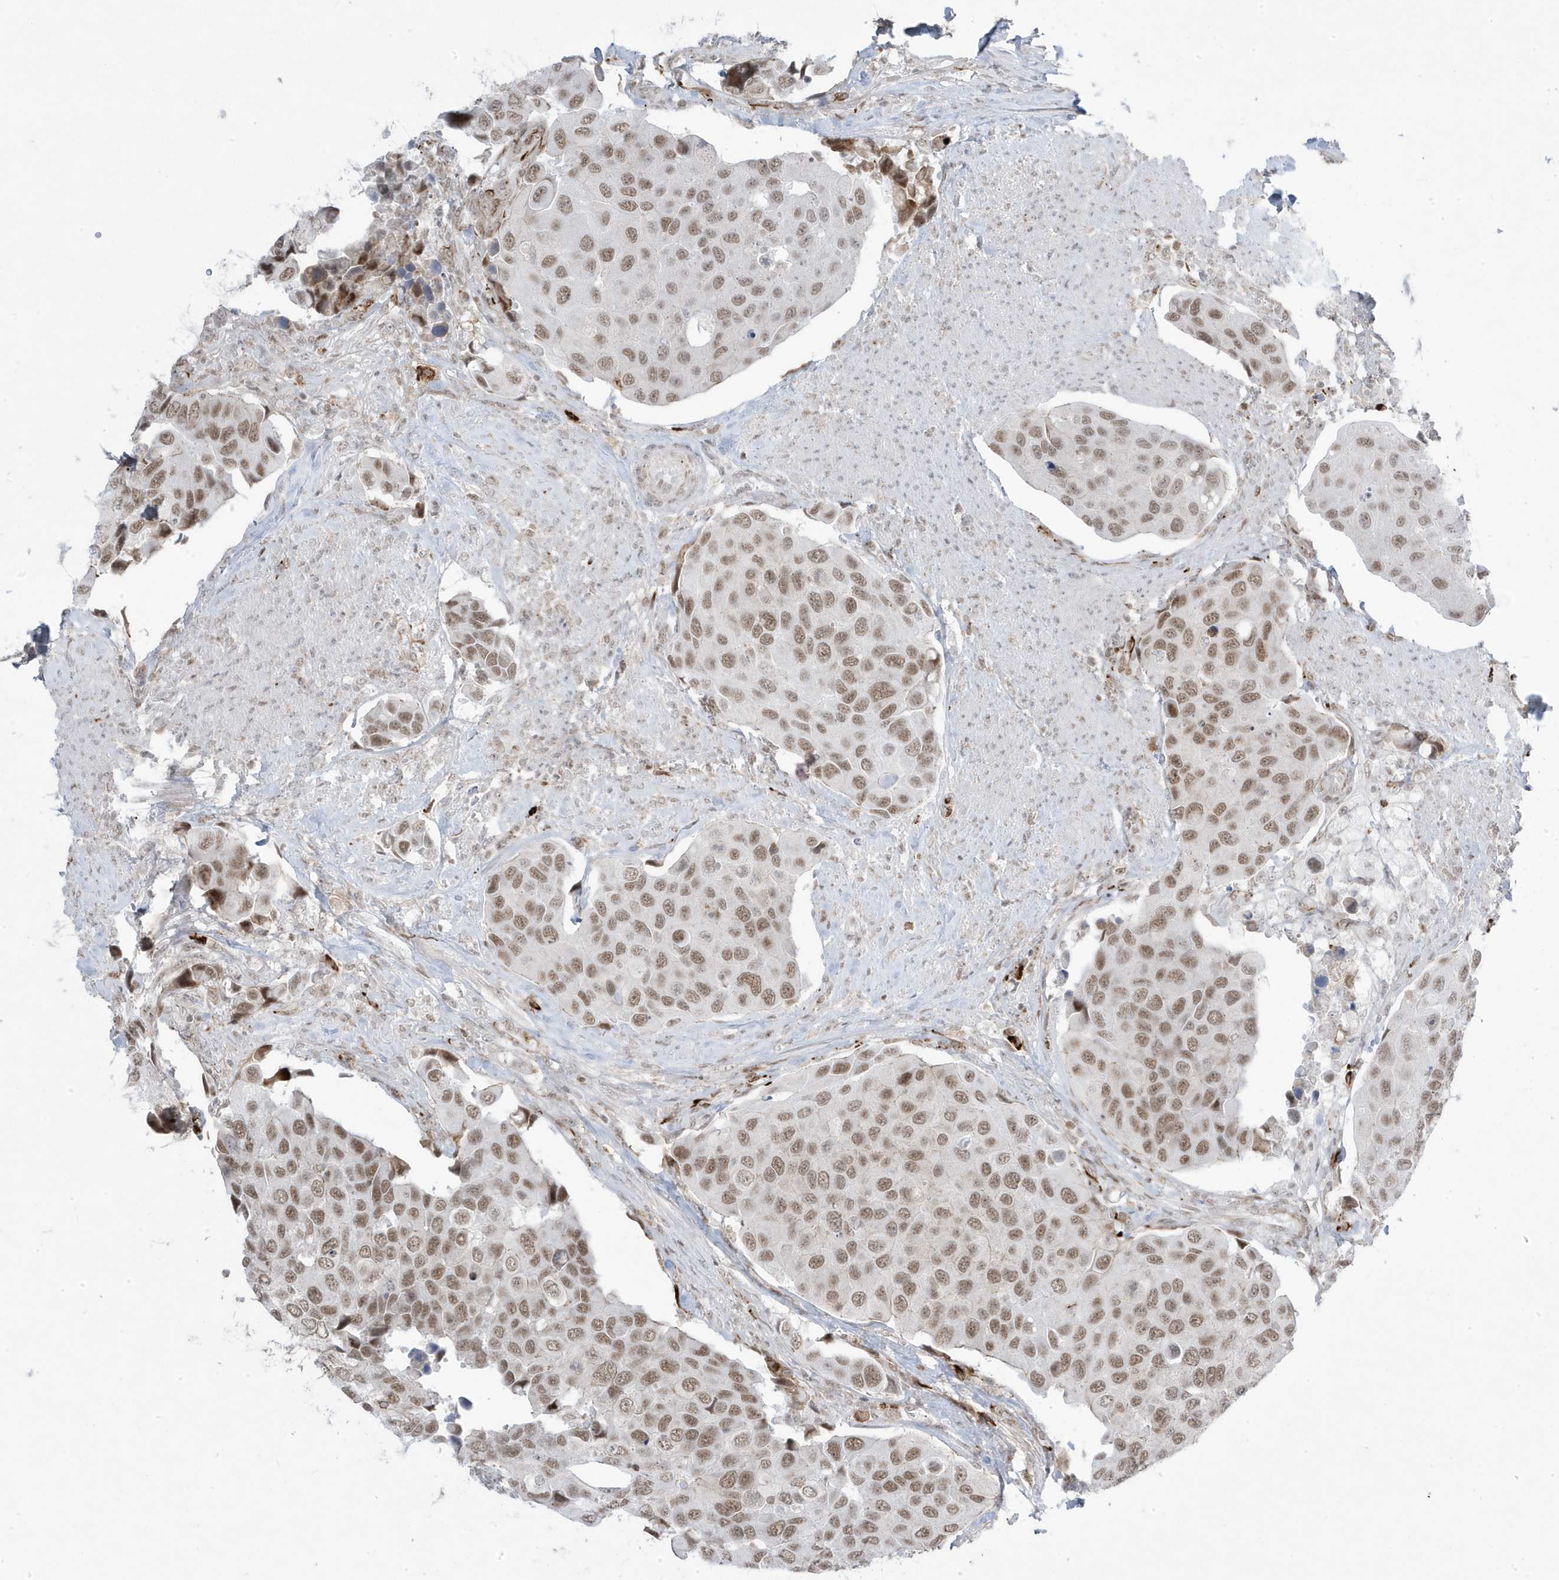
{"staining": {"intensity": "moderate", "quantity": ">75%", "location": "nuclear"}, "tissue": "urothelial cancer", "cell_type": "Tumor cells", "image_type": "cancer", "snomed": [{"axis": "morphology", "description": "Urothelial carcinoma, High grade"}, {"axis": "topography", "description": "Urinary bladder"}], "caption": "The micrograph displays immunohistochemical staining of urothelial cancer. There is moderate nuclear staining is identified in about >75% of tumor cells.", "gene": "ADAMTSL3", "patient": {"sex": "male", "age": 74}}